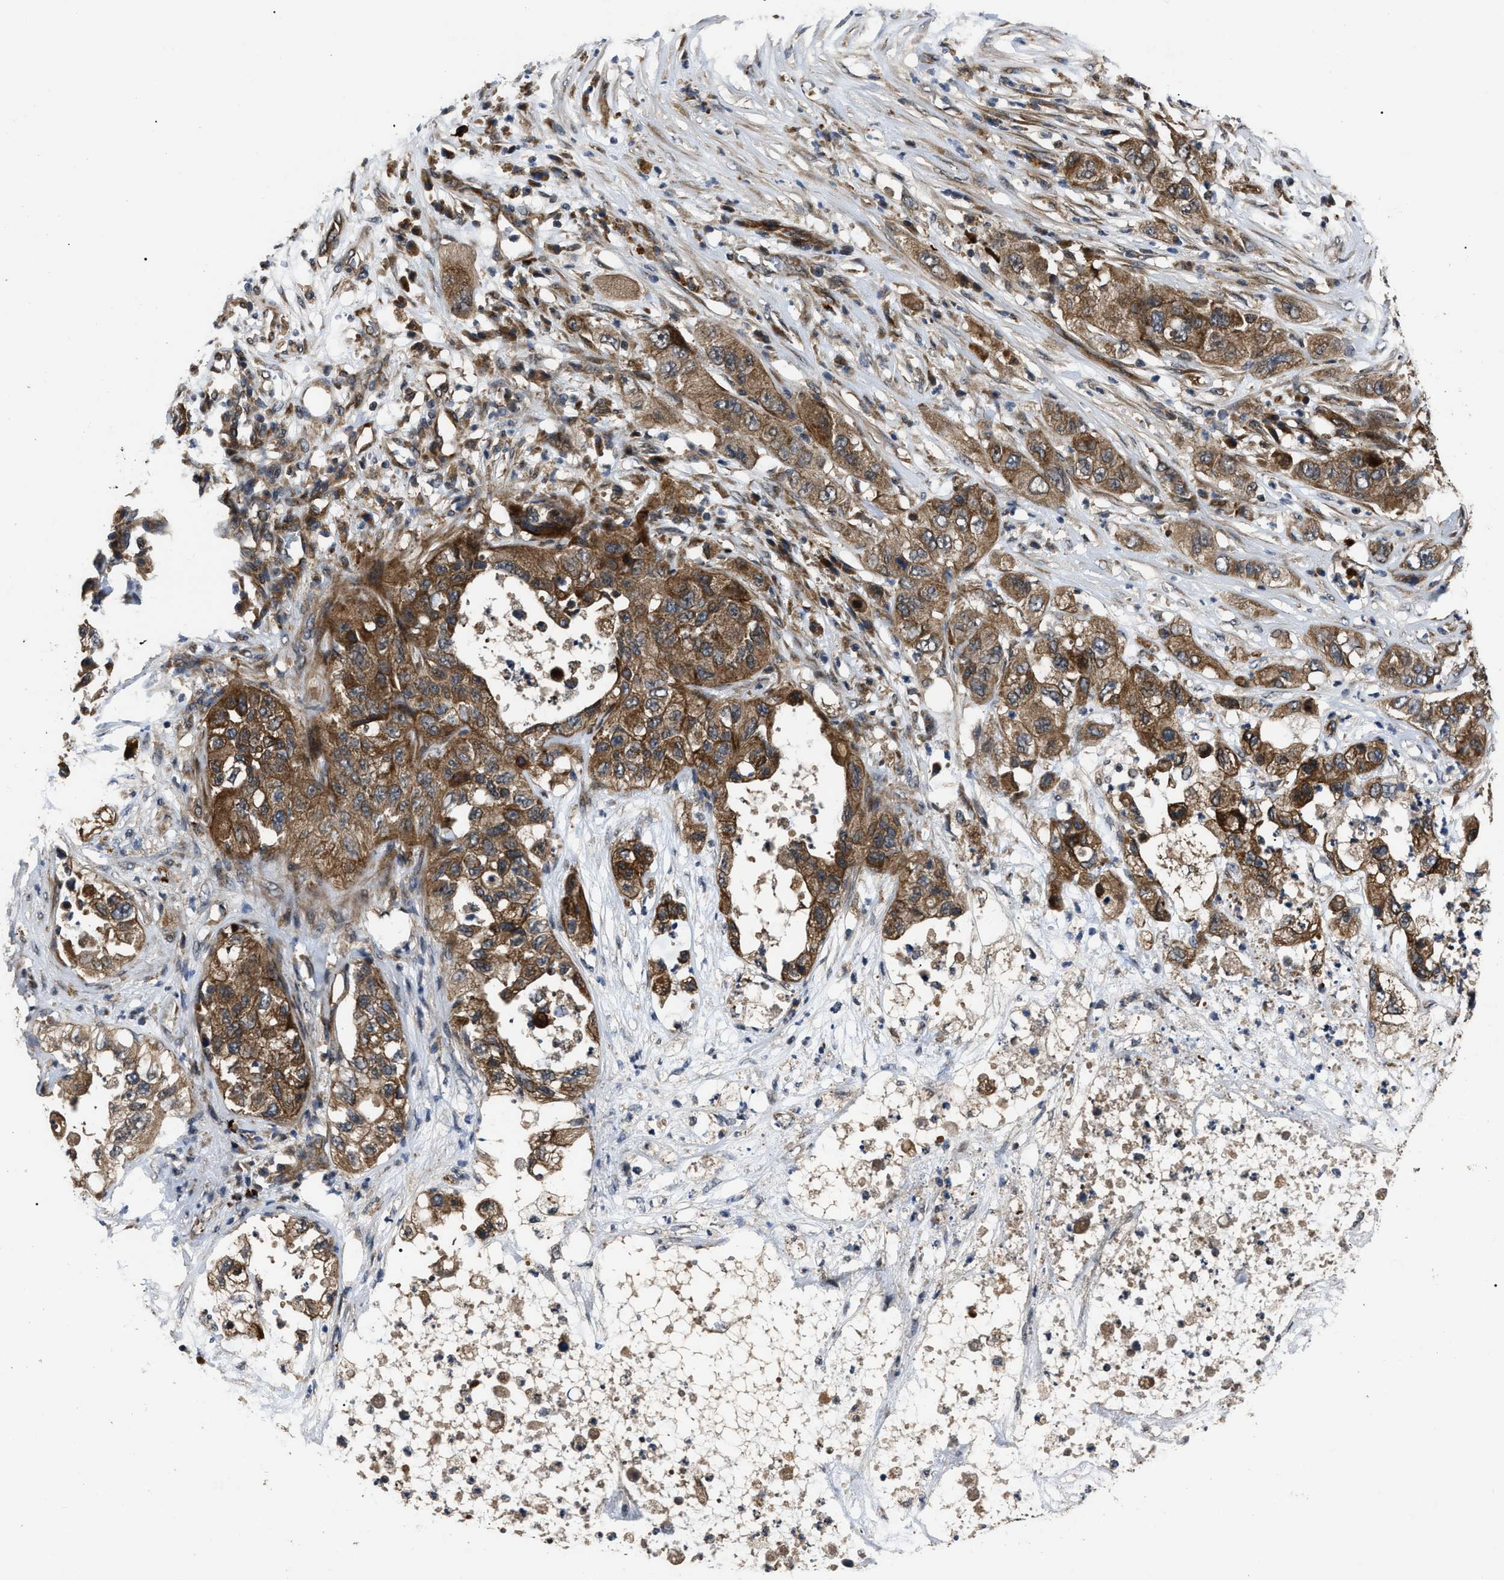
{"staining": {"intensity": "moderate", "quantity": ">75%", "location": "cytoplasmic/membranous"}, "tissue": "pancreatic cancer", "cell_type": "Tumor cells", "image_type": "cancer", "snomed": [{"axis": "morphology", "description": "Adenocarcinoma, NOS"}, {"axis": "topography", "description": "Pancreas"}], "caption": "Approximately >75% of tumor cells in human pancreatic cancer (adenocarcinoma) exhibit moderate cytoplasmic/membranous protein staining as visualized by brown immunohistochemical staining.", "gene": "PPWD1", "patient": {"sex": "female", "age": 78}}